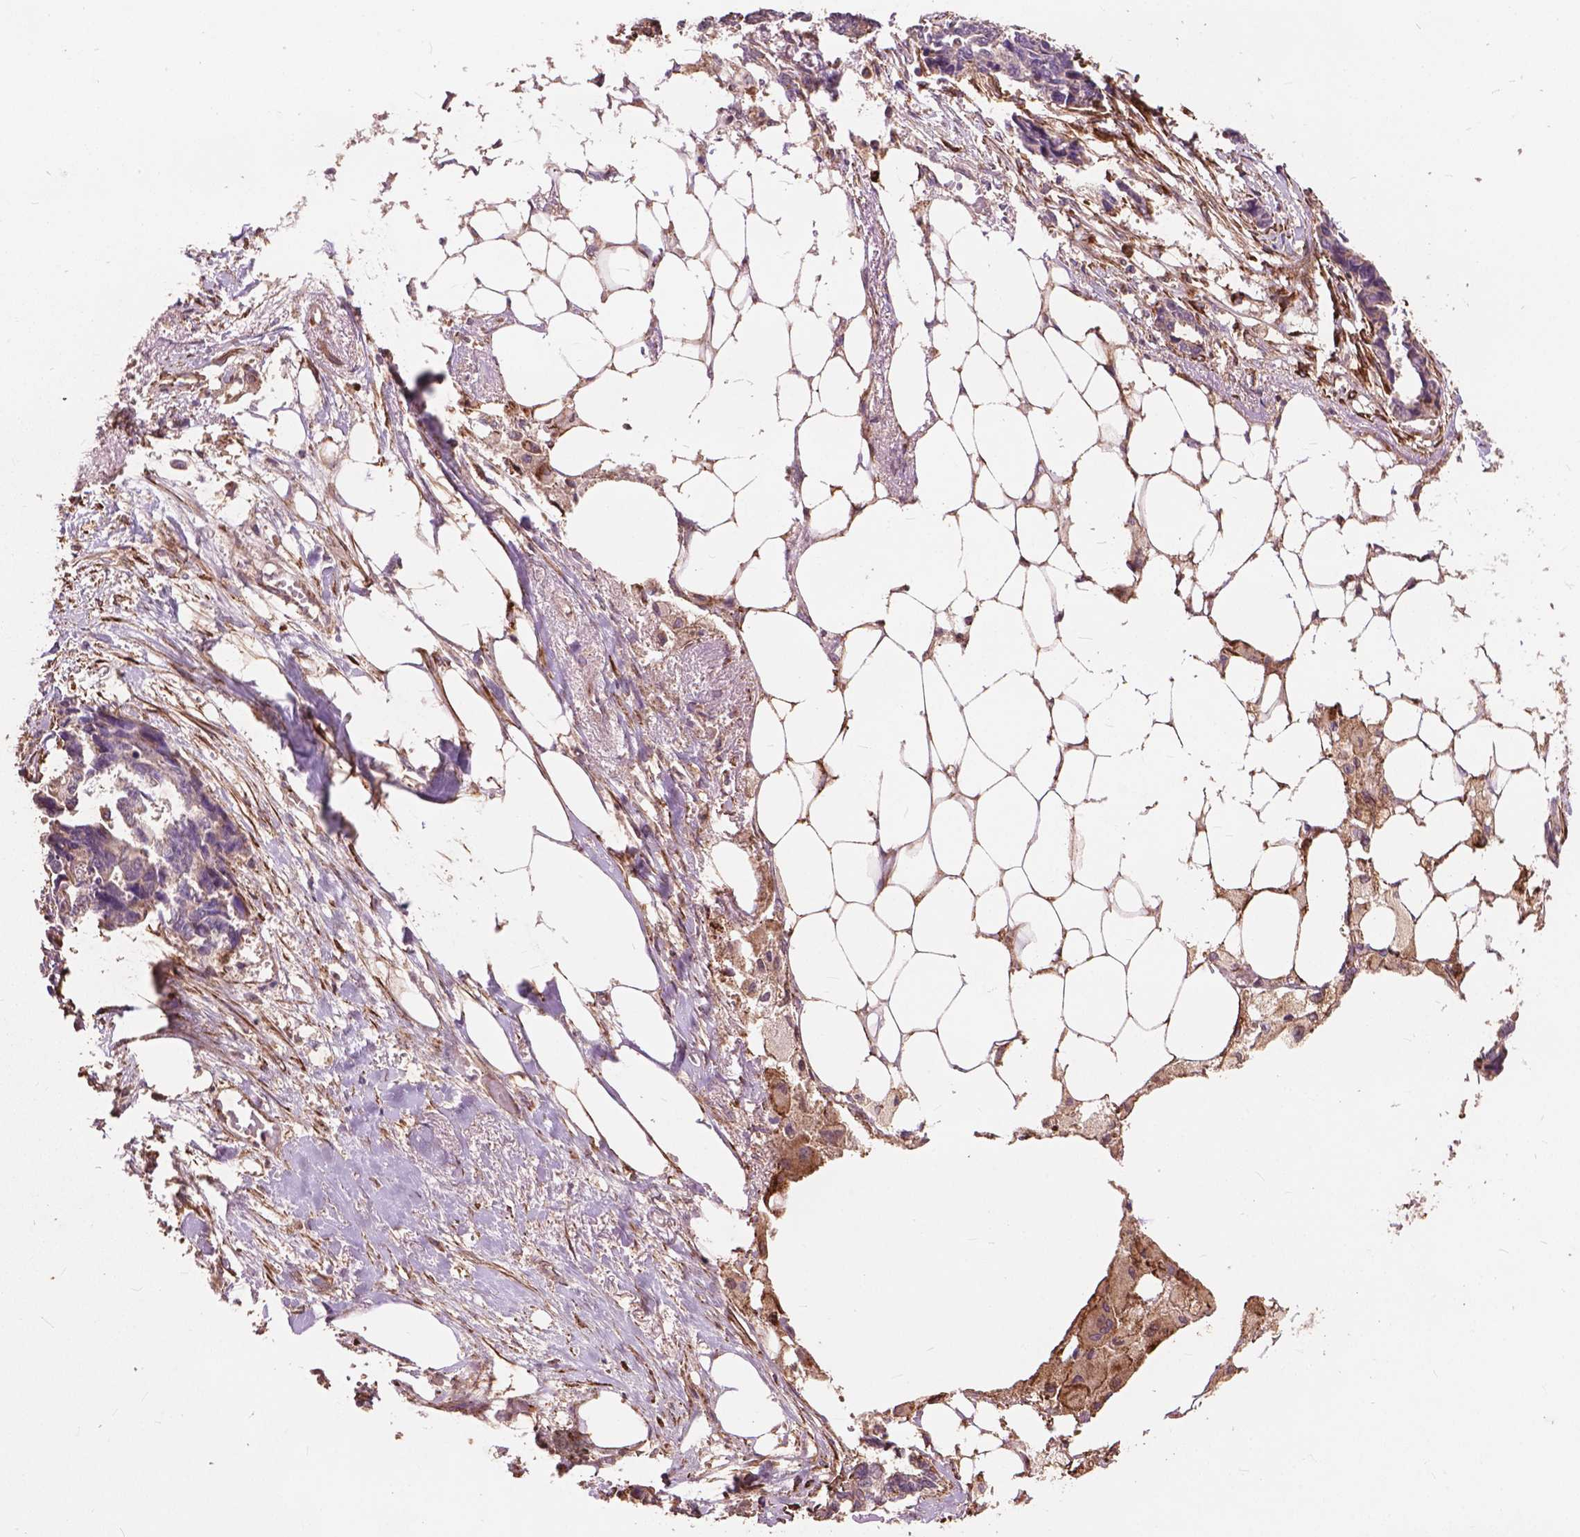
{"staining": {"intensity": "negative", "quantity": "none", "location": "none"}, "tissue": "ovarian cancer", "cell_type": "Tumor cells", "image_type": "cancer", "snomed": [{"axis": "morphology", "description": "Cystadenocarcinoma, serous, NOS"}, {"axis": "topography", "description": "Ovary"}], "caption": "This is an IHC image of human ovarian serous cystadenocarcinoma. There is no positivity in tumor cells.", "gene": "FNIP1", "patient": {"sex": "female", "age": 69}}